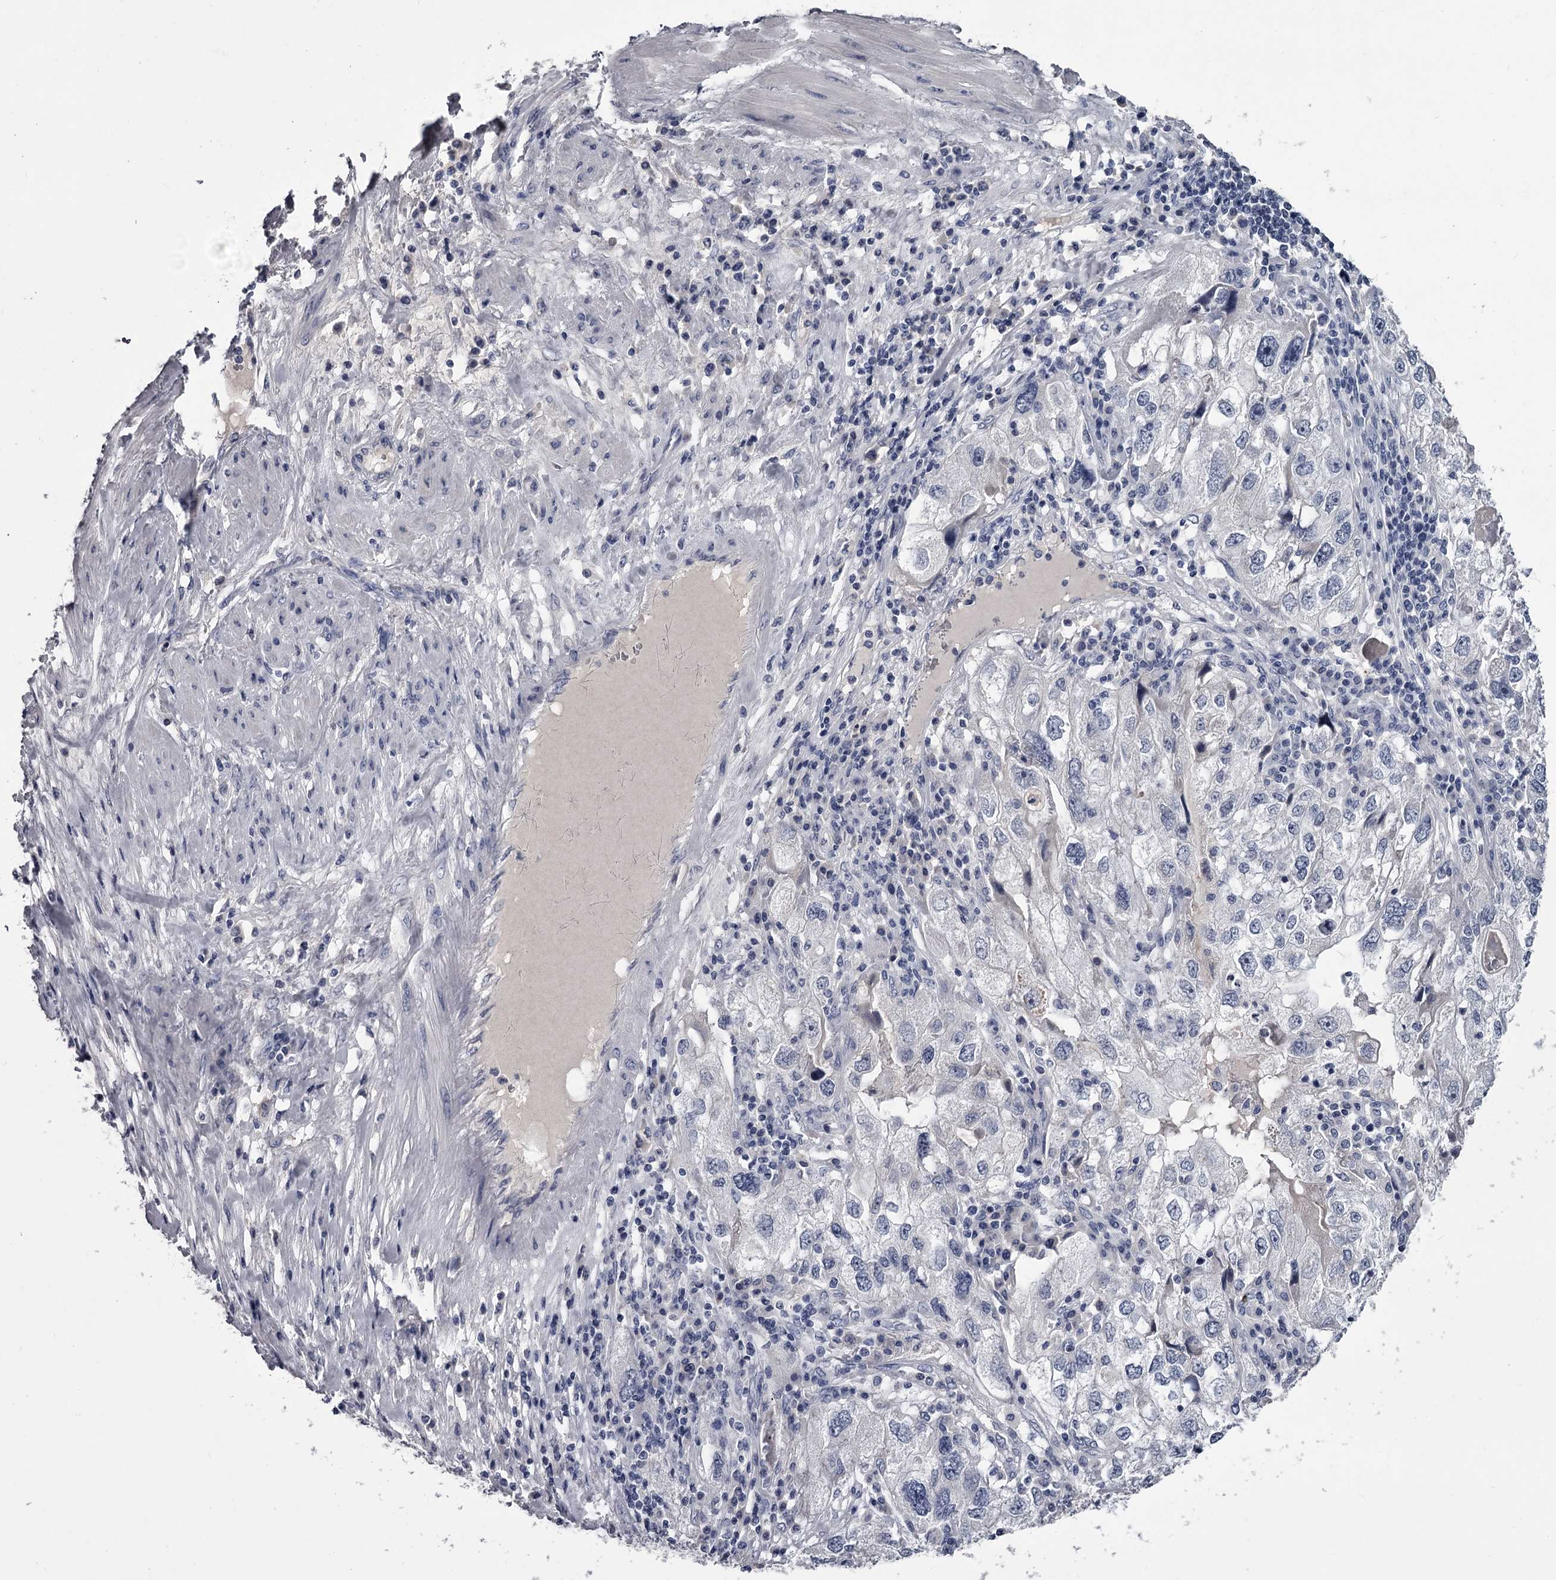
{"staining": {"intensity": "negative", "quantity": "none", "location": "none"}, "tissue": "endometrial cancer", "cell_type": "Tumor cells", "image_type": "cancer", "snomed": [{"axis": "morphology", "description": "Adenocarcinoma, NOS"}, {"axis": "topography", "description": "Endometrium"}], "caption": "Human endometrial cancer stained for a protein using IHC shows no positivity in tumor cells.", "gene": "DAO", "patient": {"sex": "female", "age": 49}}